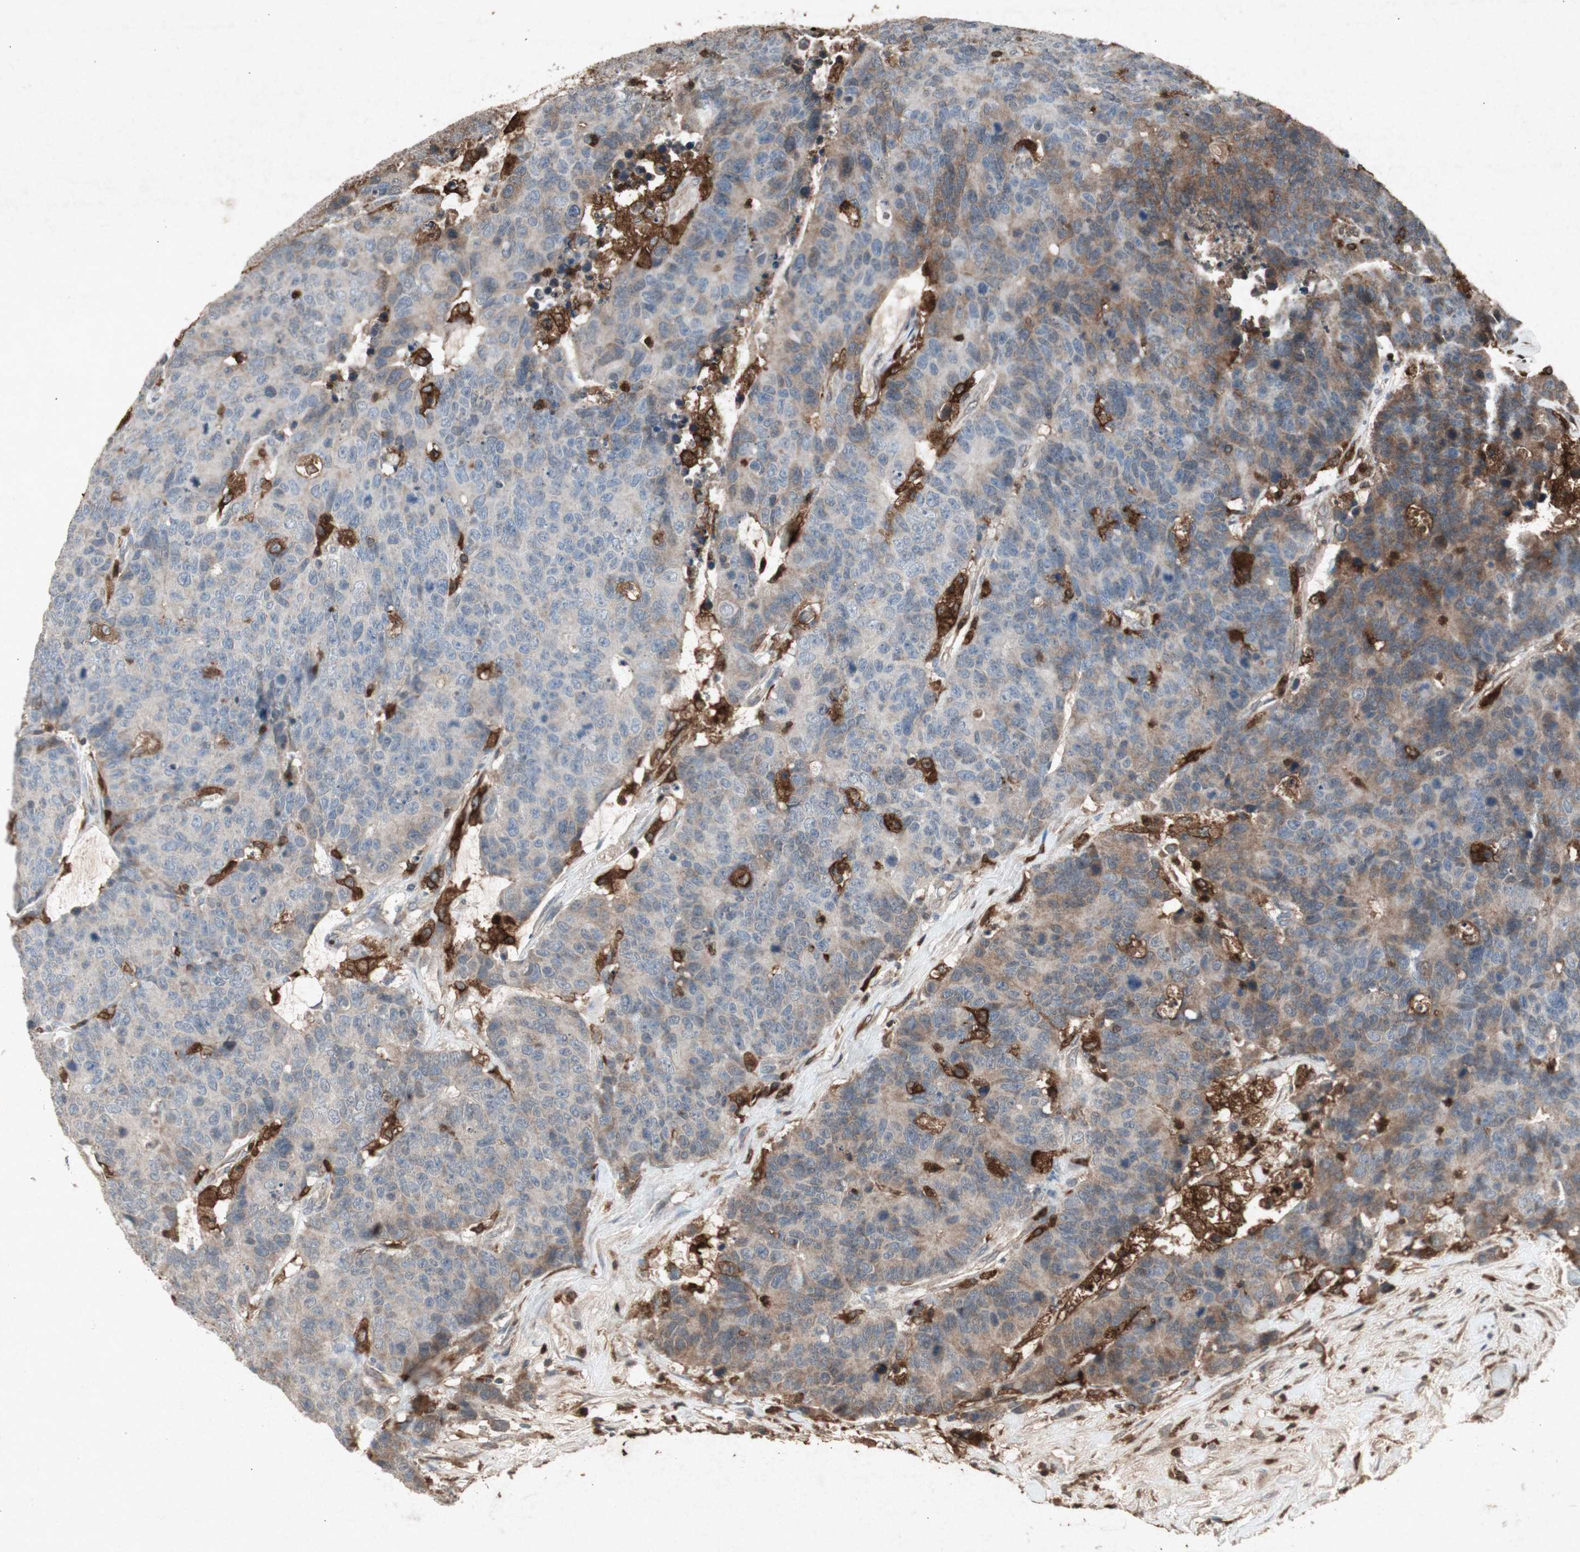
{"staining": {"intensity": "weak", "quantity": "25%-75%", "location": "cytoplasmic/membranous"}, "tissue": "colorectal cancer", "cell_type": "Tumor cells", "image_type": "cancer", "snomed": [{"axis": "morphology", "description": "Adenocarcinoma, NOS"}, {"axis": "topography", "description": "Colon"}], "caption": "High-magnification brightfield microscopy of colorectal cancer (adenocarcinoma) stained with DAB (brown) and counterstained with hematoxylin (blue). tumor cells exhibit weak cytoplasmic/membranous staining is identified in about25%-75% of cells.", "gene": "TYROBP", "patient": {"sex": "female", "age": 86}}